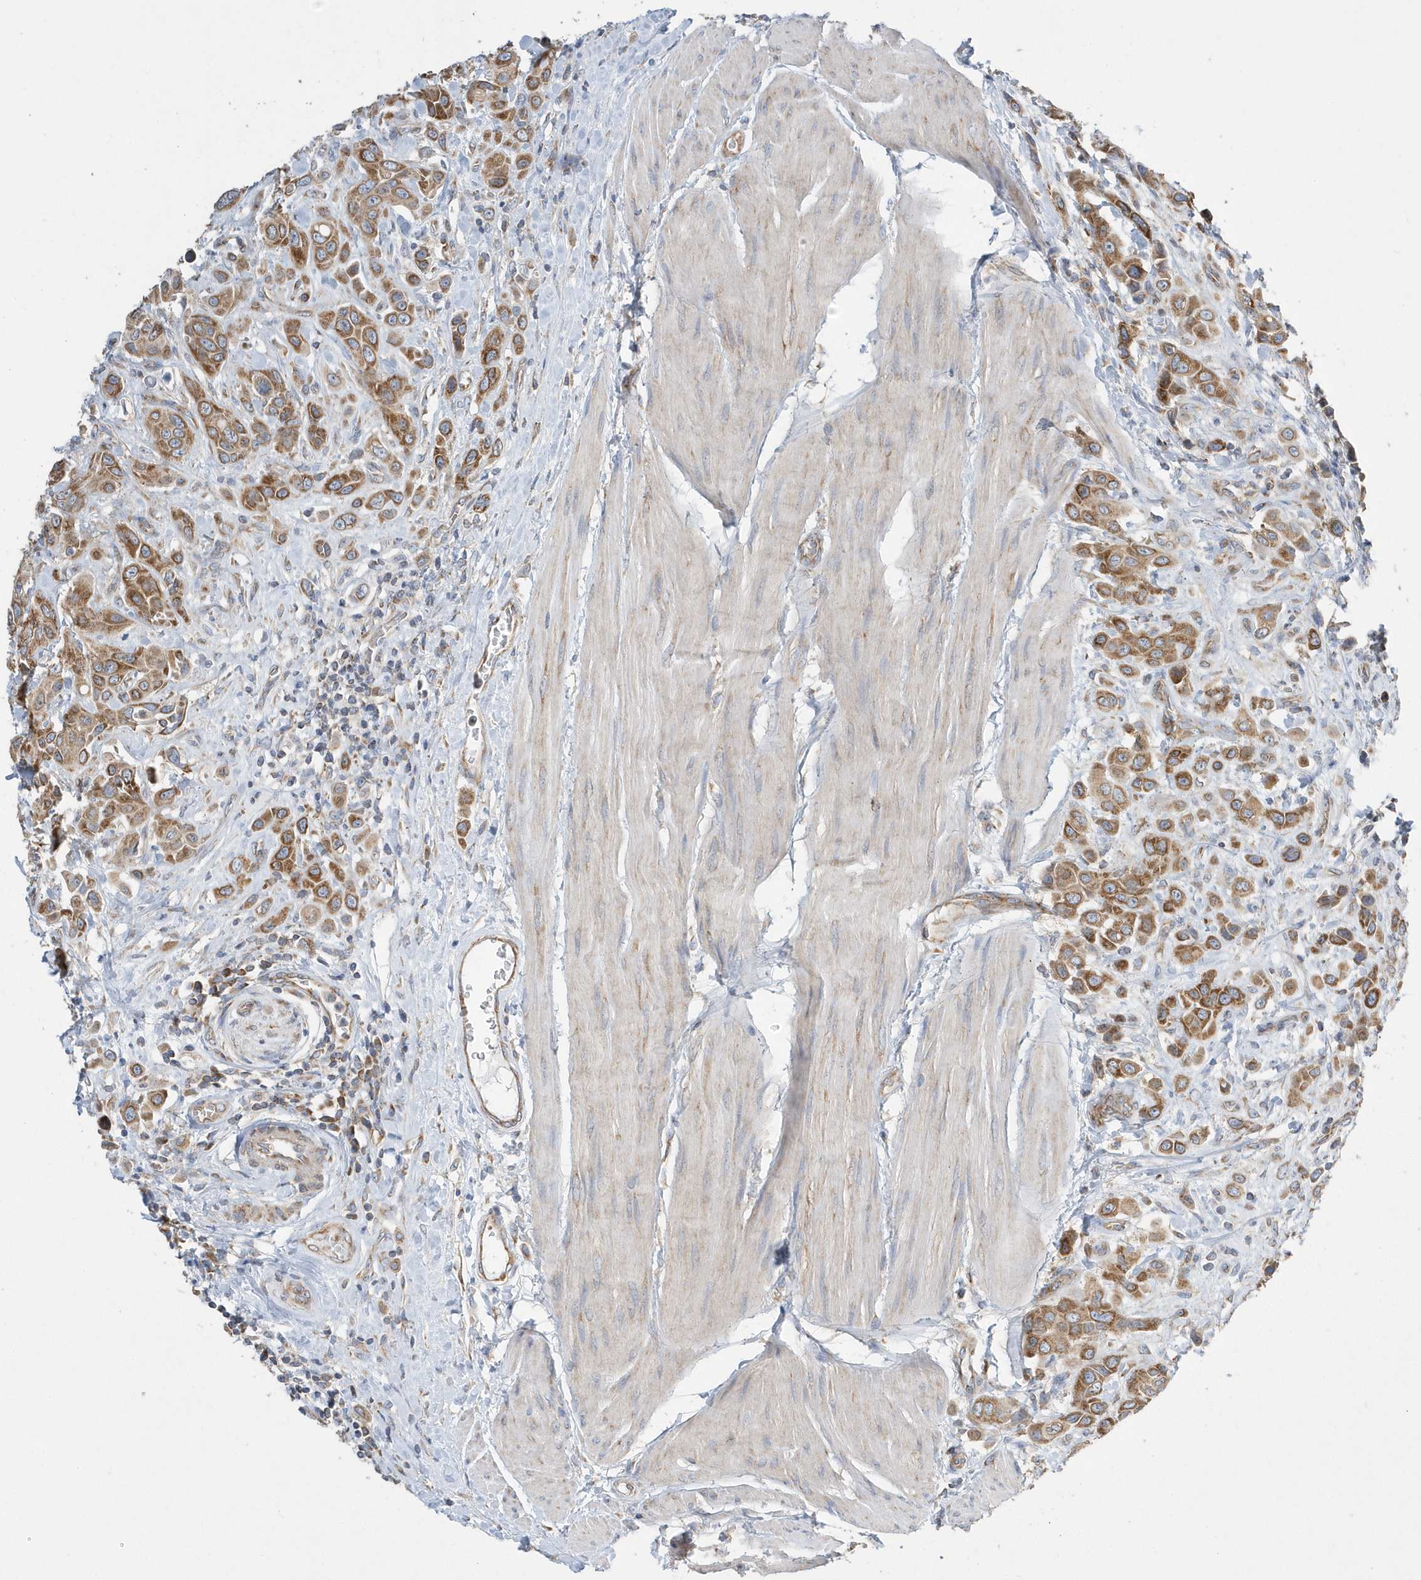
{"staining": {"intensity": "strong", "quantity": ">75%", "location": "cytoplasmic/membranous"}, "tissue": "urothelial cancer", "cell_type": "Tumor cells", "image_type": "cancer", "snomed": [{"axis": "morphology", "description": "Urothelial carcinoma, High grade"}, {"axis": "topography", "description": "Urinary bladder"}], "caption": "Protein staining displays strong cytoplasmic/membranous positivity in approximately >75% of tumor cells in urothelial cancer.", "gene": "SPATA5", "patient": {"sex": "male", "age": 50}}